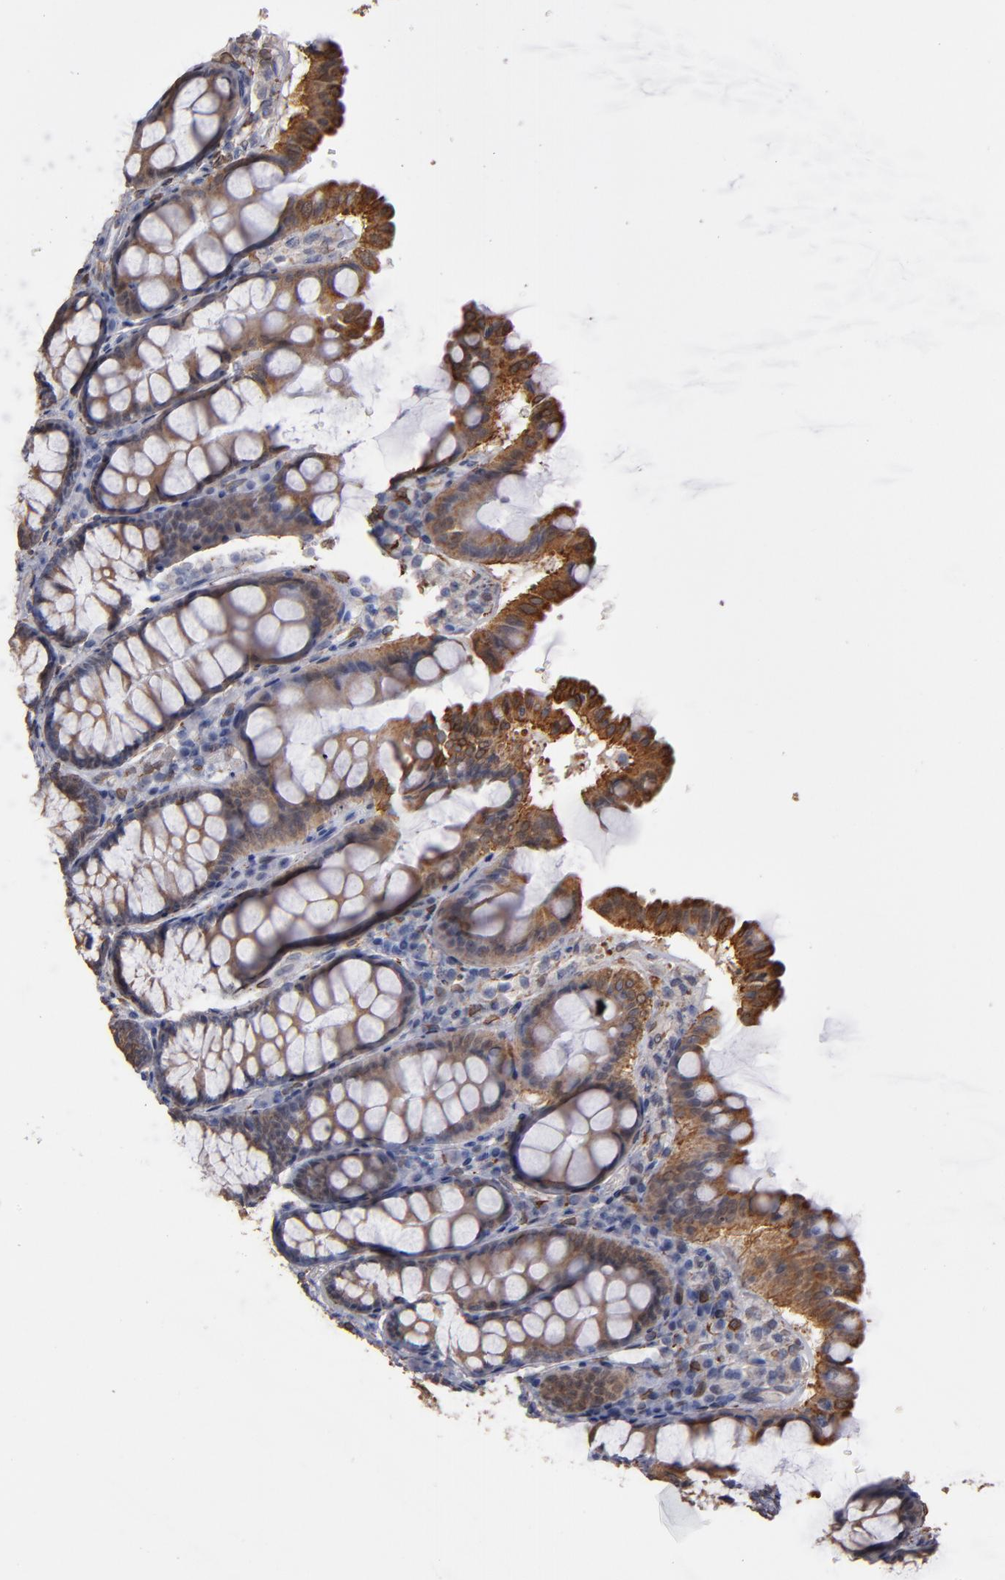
{"staining": {"intensity": "moderate", "quantity": ">75%", "location": "cytoplasmic/membranous"}, "tissue": "colon", "cell_type": "Endothelial cells", "image_type": "normal", "snomed": [{"axis": "morphology", "description": "Normal tissue, NOS"}, {"axis": "topography", "description": "Colon"}], "caption": "Colon stained for a protein demonstrates moderate cytoplasmic/membranous positivity in endothelial cells. (IHC, brightfield microscopy, high magnification).", "gene": "PGRMC1", "patient": {"sex": "female", "age": 61}}